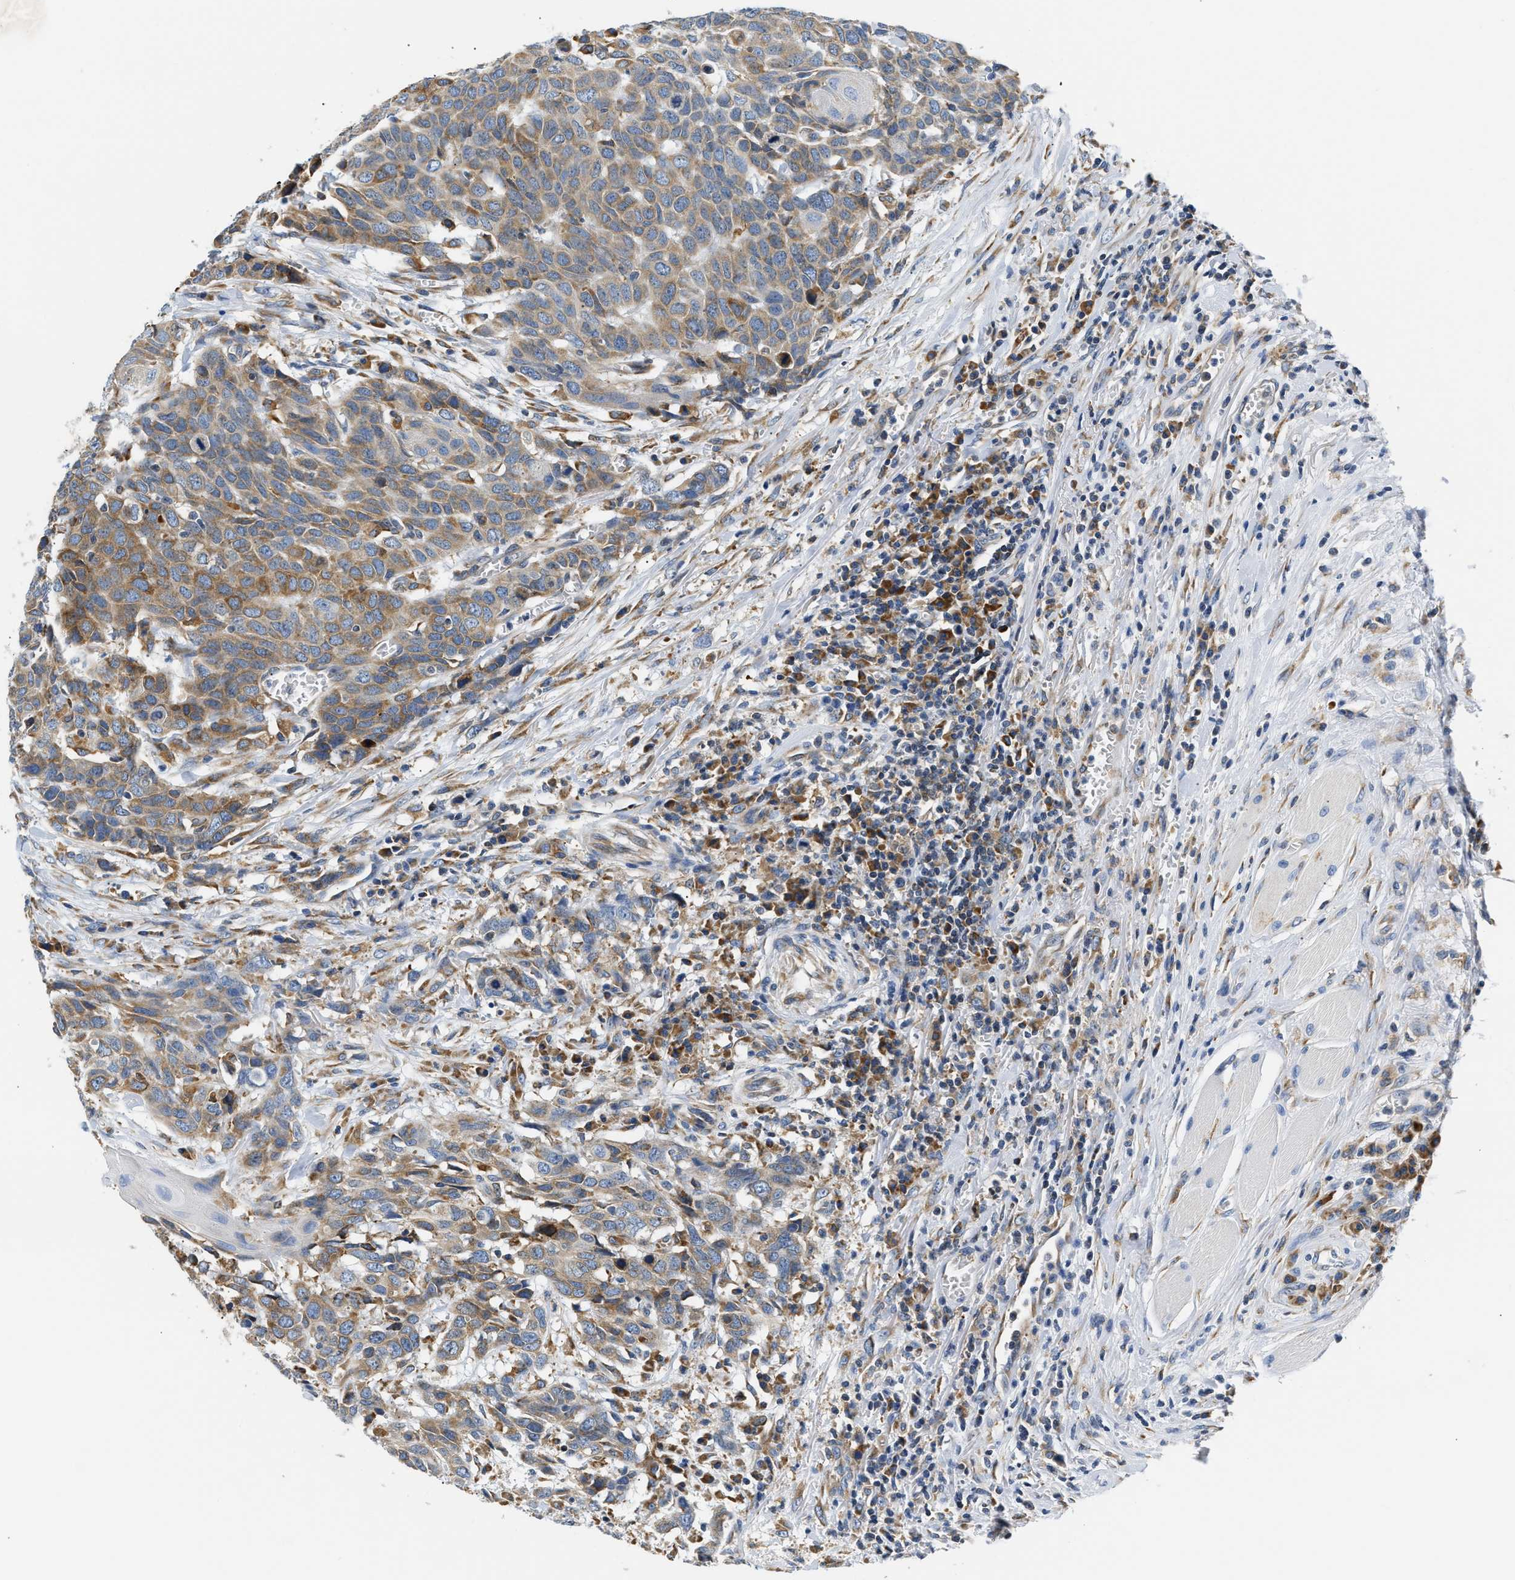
{"staining": {"intensity": "moderate", "quantity": "25%-75%", "location": "cytoplasmic/membranous"}, "tissue": "head and neck cancer", "cell_type": "Tumor cells", "image_type": "cancer", "snomed": [{"axis": "morphology", "description": "Squamous cell carcinoma, NOS"}, {"axis": "topography", "description": "Head-Neck"}], "caption": "Immunohistochemical staining of human head and neck cancer (squamous cell carcinoma) displays moderate cytoplasmic/membranous protein staining in approximately 25%-75% of tumor cells.", "gene": "HDHD3", "patient": {"sex": "male", "age": 66}}